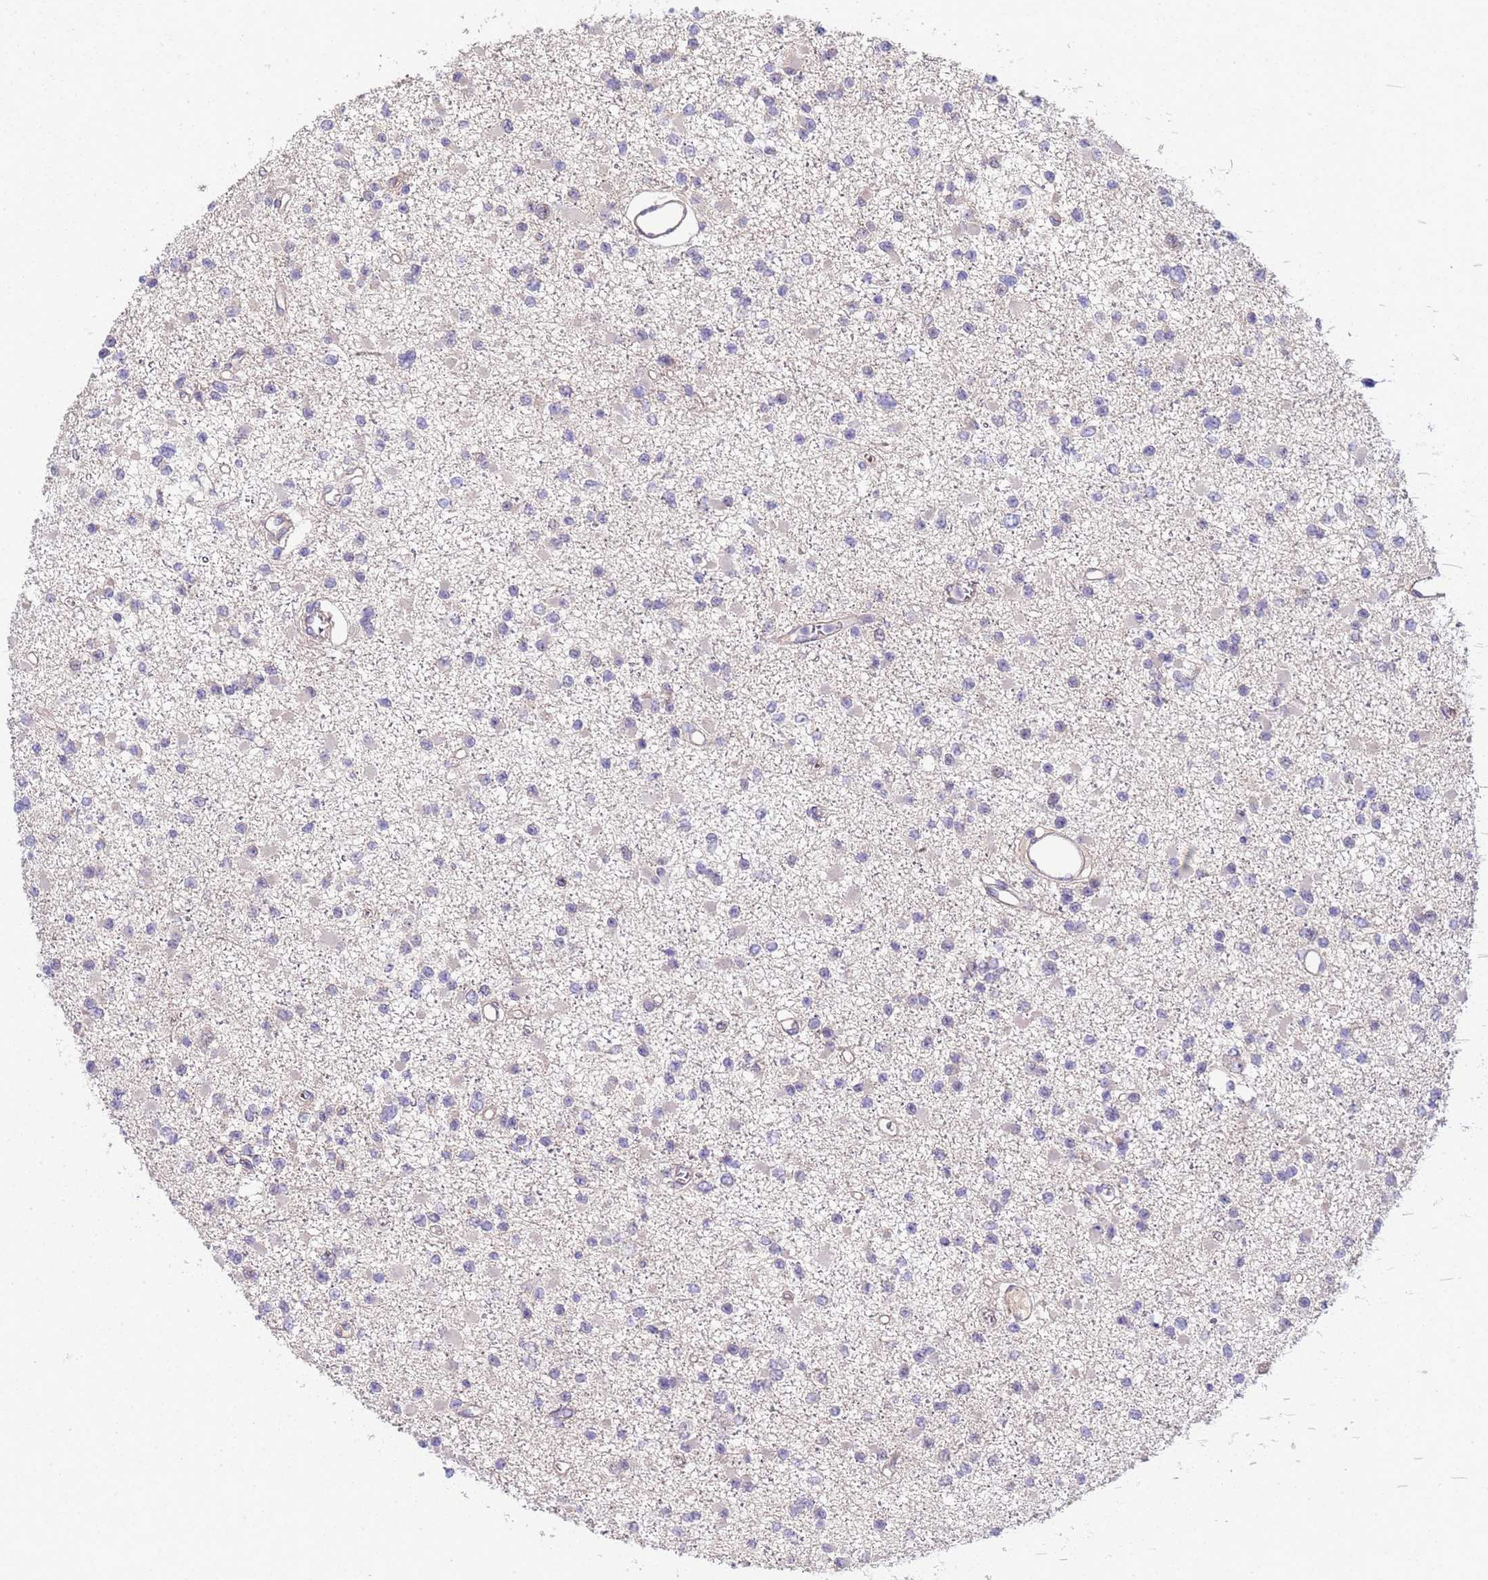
{"staining": {"intensity": "negative", "quantity": "none", "location": "none"}, "tissue": "glioma", "cell_type": "Tumor cells", "image_type": "cancer", "snomed": [{"axis": "morphology", "description": "Glioma, malignant, Low grade"}, {"axis": "topography", "description": "Brain"}], "caption": "Immunohistochemistry (IHC) image of human low-grade glioma (malignant) stained for a protein (brown), which shows no expression in tumor cells.", "gene": "TRMT10A", "patient": {"sex": "female", "age": 22}}